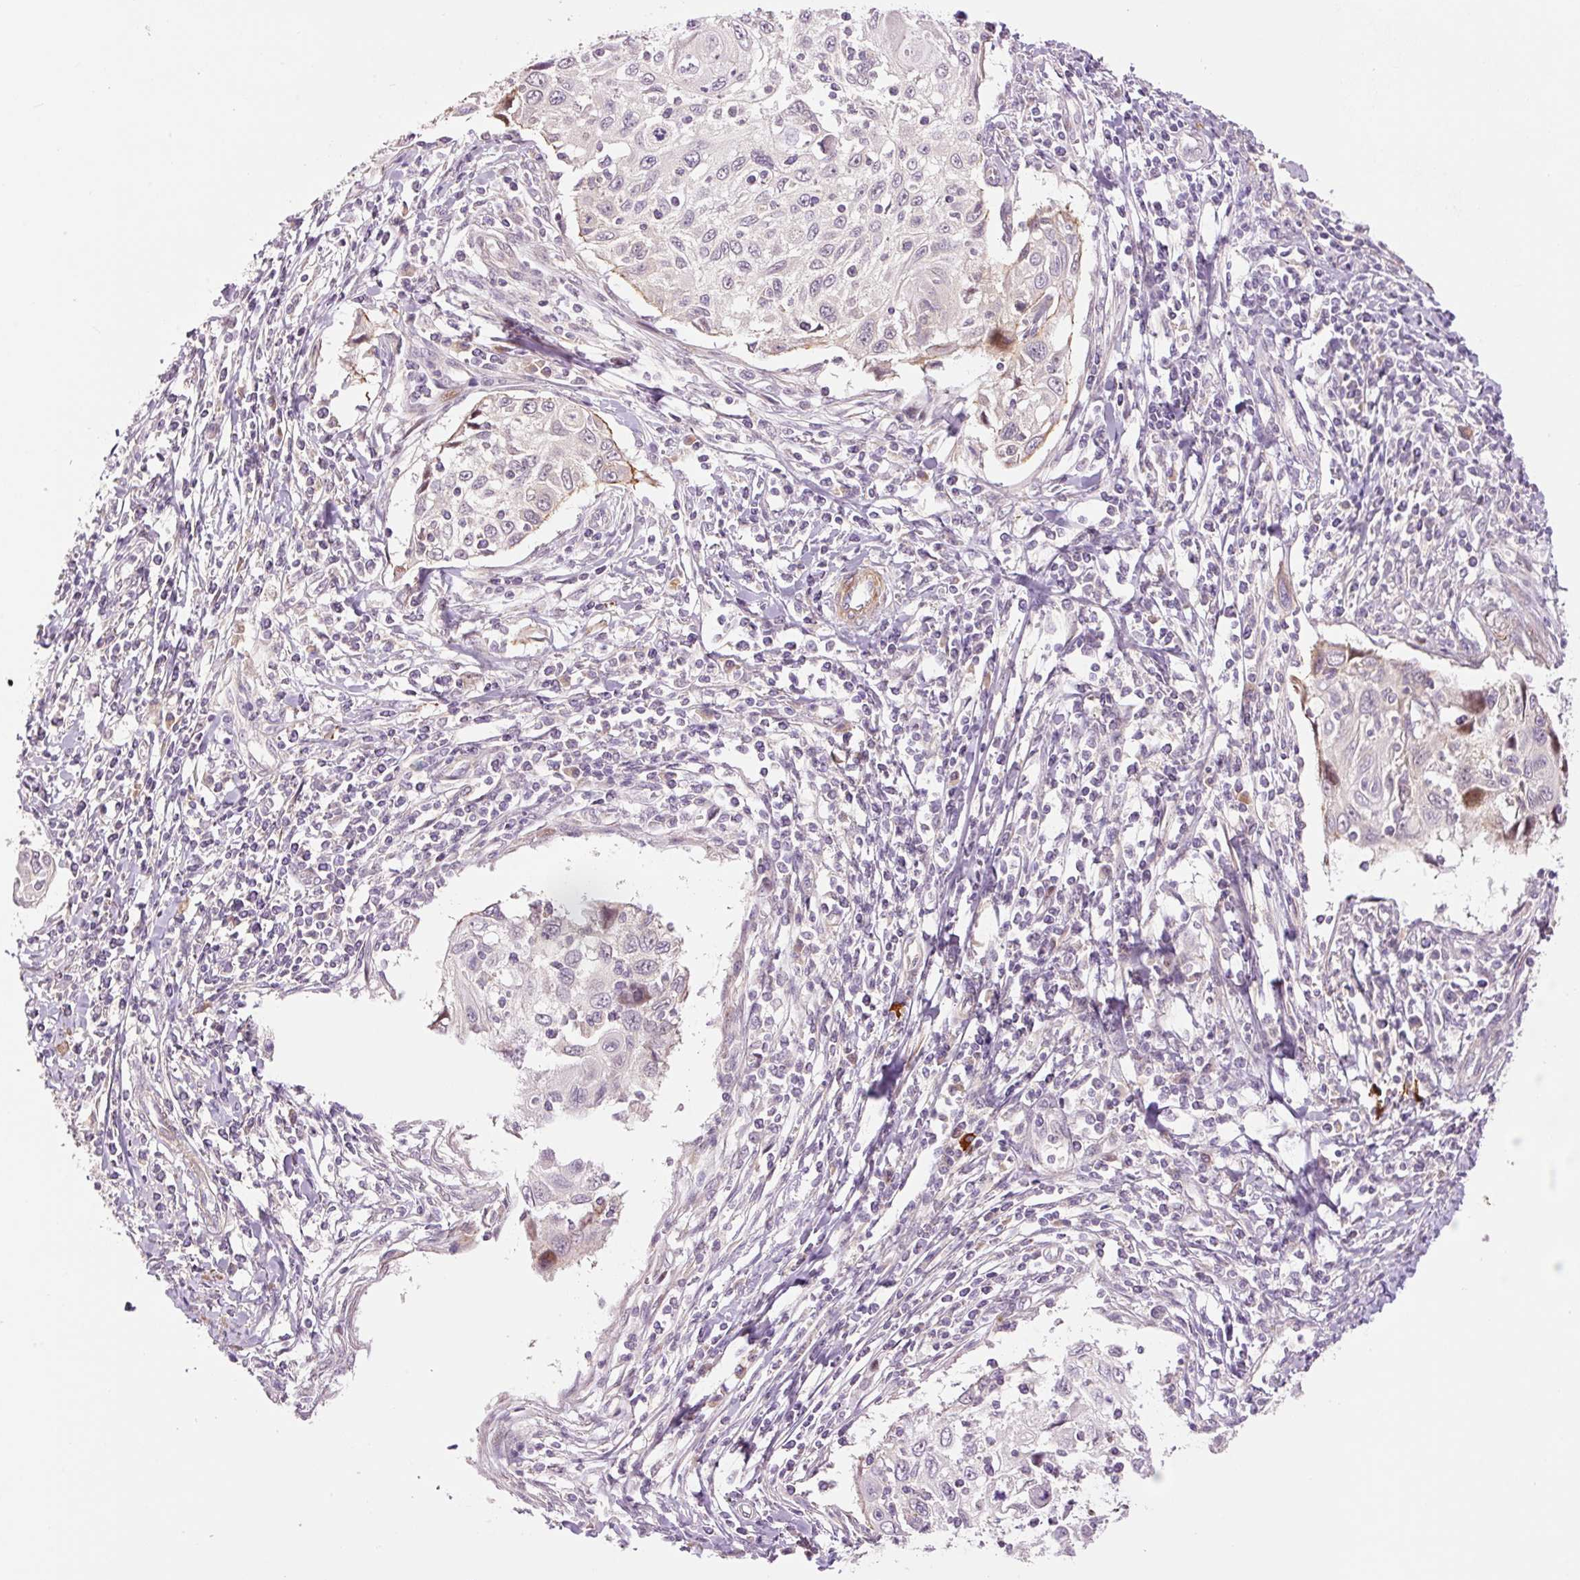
{"staining": {"intensity": "moderate", "quantity": "<25%", "location": "nuclear"}, "tissue": "cervical cancer", "cell_type": "Tumor cells", "image_type": "cancer", "snomed": [{"axis": "morphology", "description": "Squamous cell carcinoma, NOS"}, {"axis": "topography", "description": "Cervix"}], "caption": "IHC histopathology image of human squamous cell carcinoma (cervical) stained for a protein (brown), which exhibits low levels of moderate nuclear positivity in approximately <25% of tumor cells.", "gene": "SLC29A3", "patient": {"sex": "female", "age": 70}}